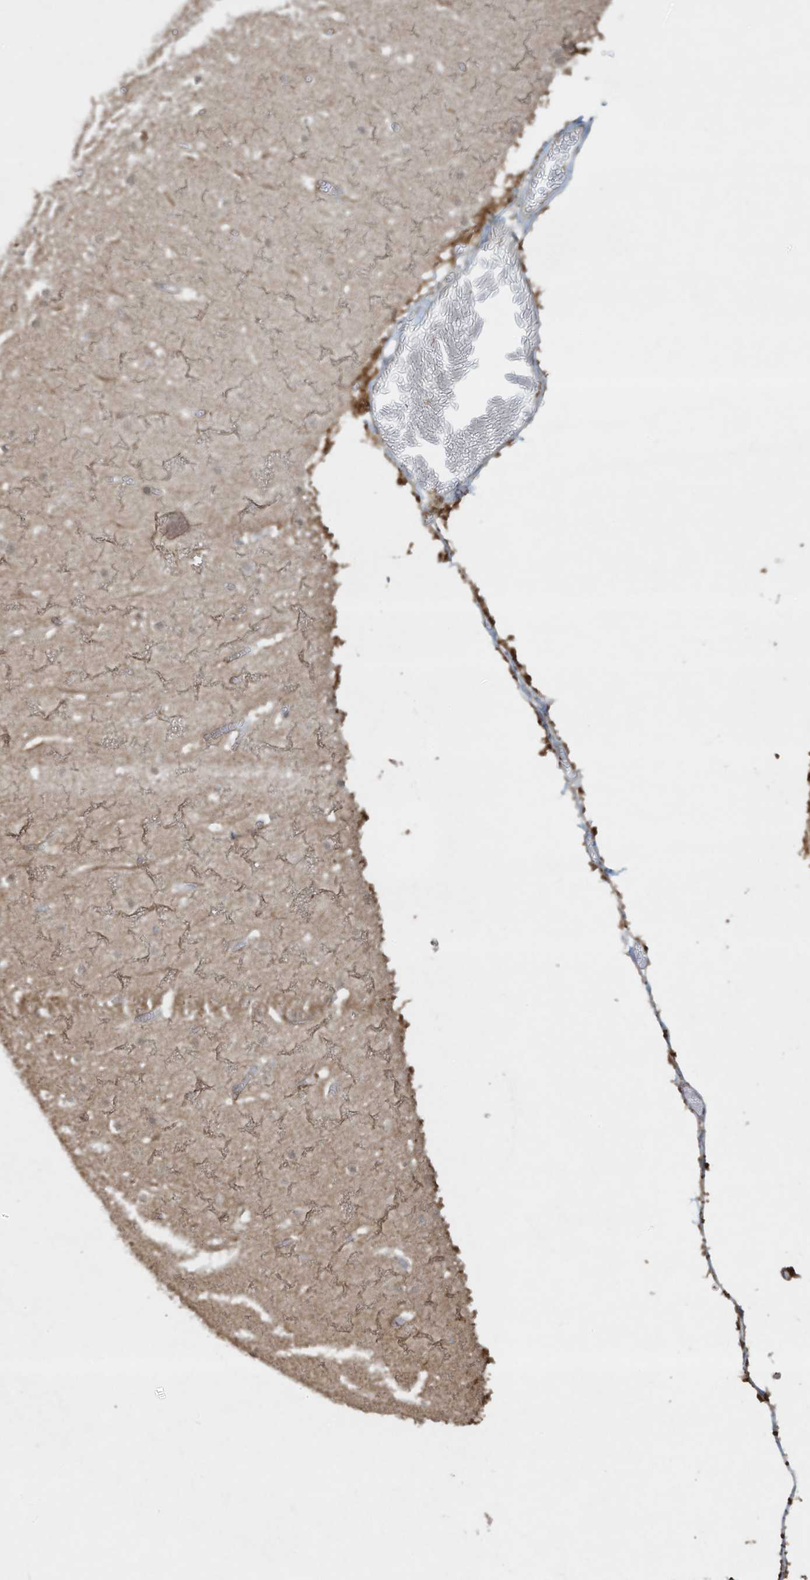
{"staining": {"intensity": "negative", "quantity": "none", "location": "none"}, "tissue": "cerebellum", "cell_type": "Cells in granular layer", "image_type": "normal", "snomed": [{"axis": "morphology", "description": "Normal tissue, NOS"}, {"axis": "topography", "description": "Cerebellum"}], "caption": "An immunohistochemistry image of normal cerebellum is shown. There is no staining in cells in granular layer of cerebellum. (DAB (3,3'-diaminobenzidine) immunohistochemistry with hematoxylin counter stain).", "gene": "ZNF263", "patient": {"sex": "female", "age": 28}}